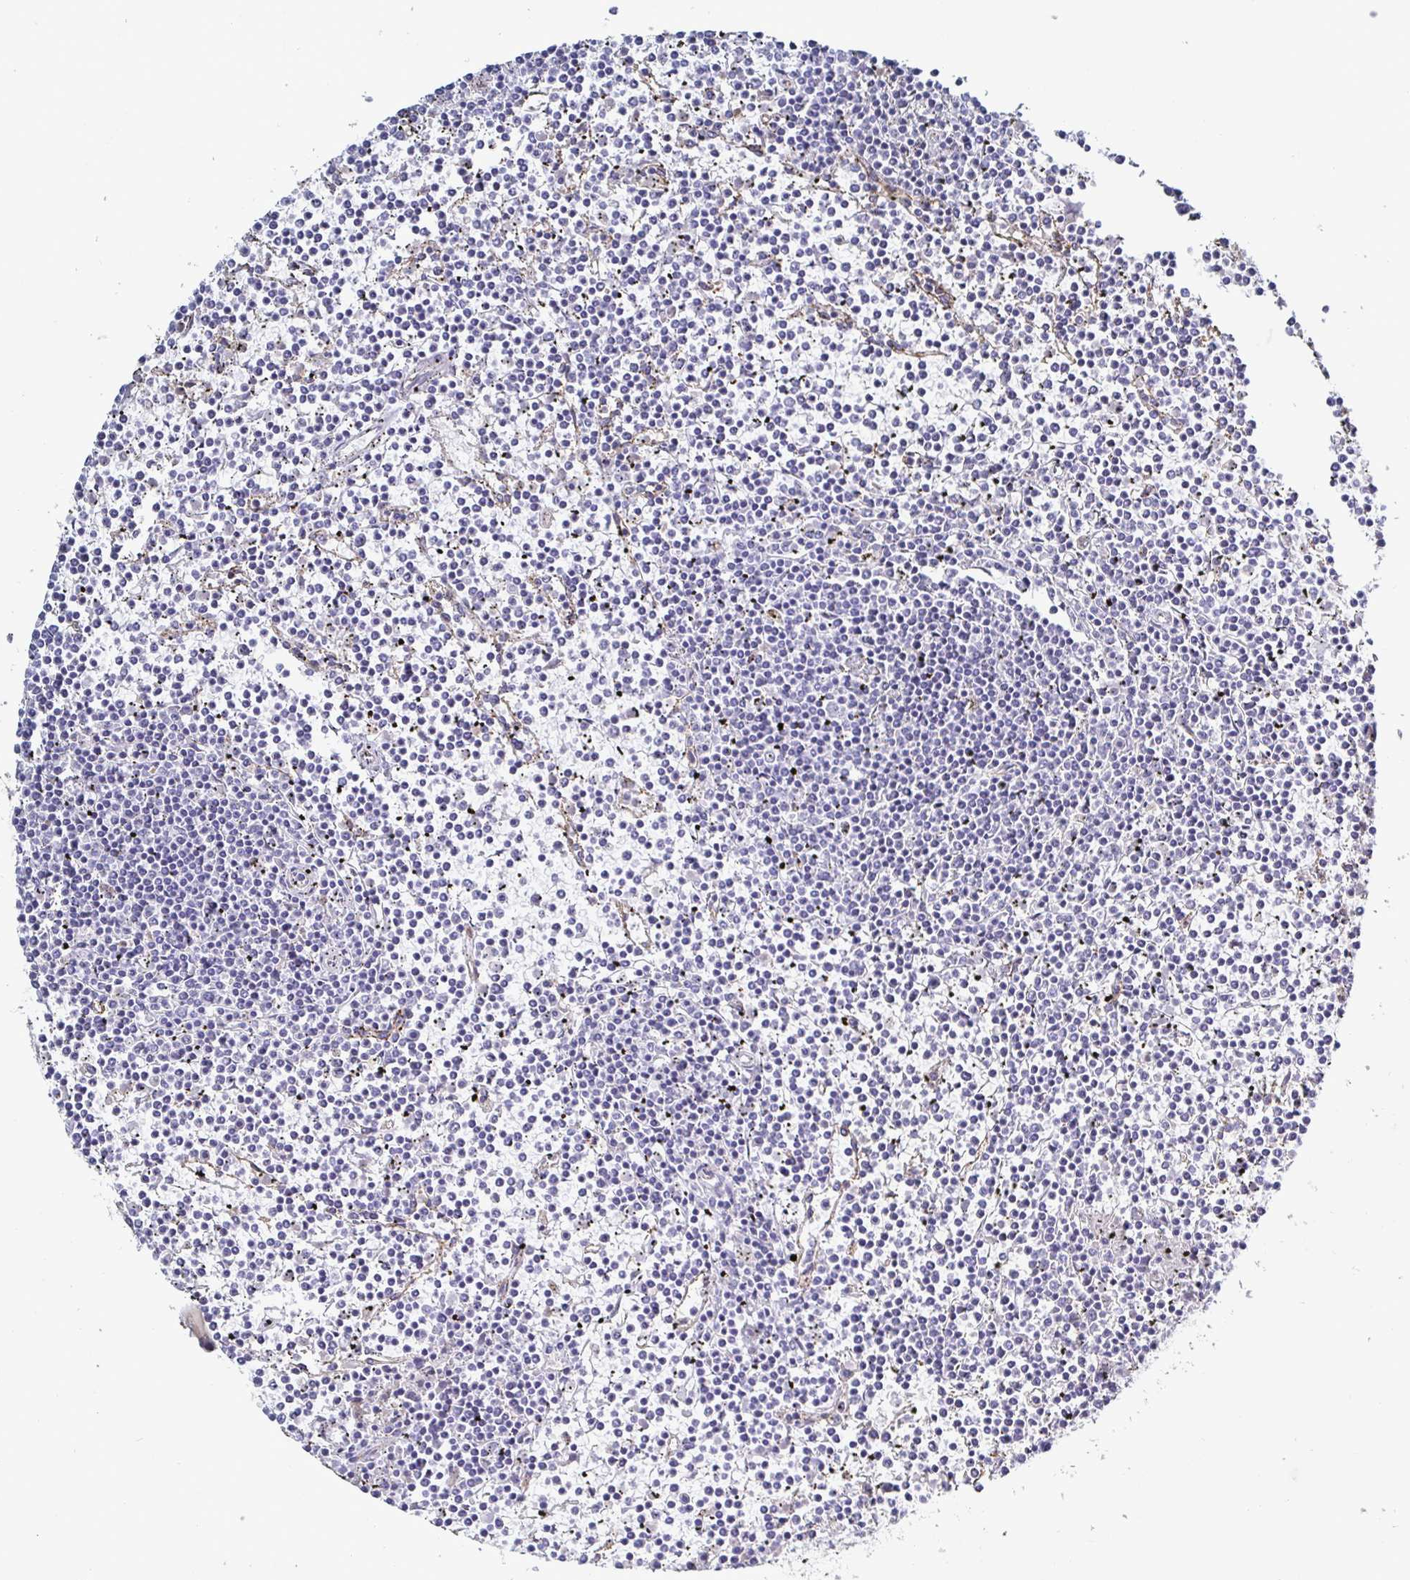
{"staining": {"intensity": "negative", "quantity": "none", "location": "none"}, "tissue": "lymphoma", "cell_type": "Tumor cells", "image_type": "cancer", "snomed": [{"axis": "morphology", "description": "Malignant lymphoma, non-Hodgkin's type, Low grade"}, {"axis": "topography", "description": "Spleen"}], "caption": "A micrograph of human lymphoma is negative for staining in tumor cells.", "gene": "ACSBG2", "patient": {"sex": "female", "age": 19}}